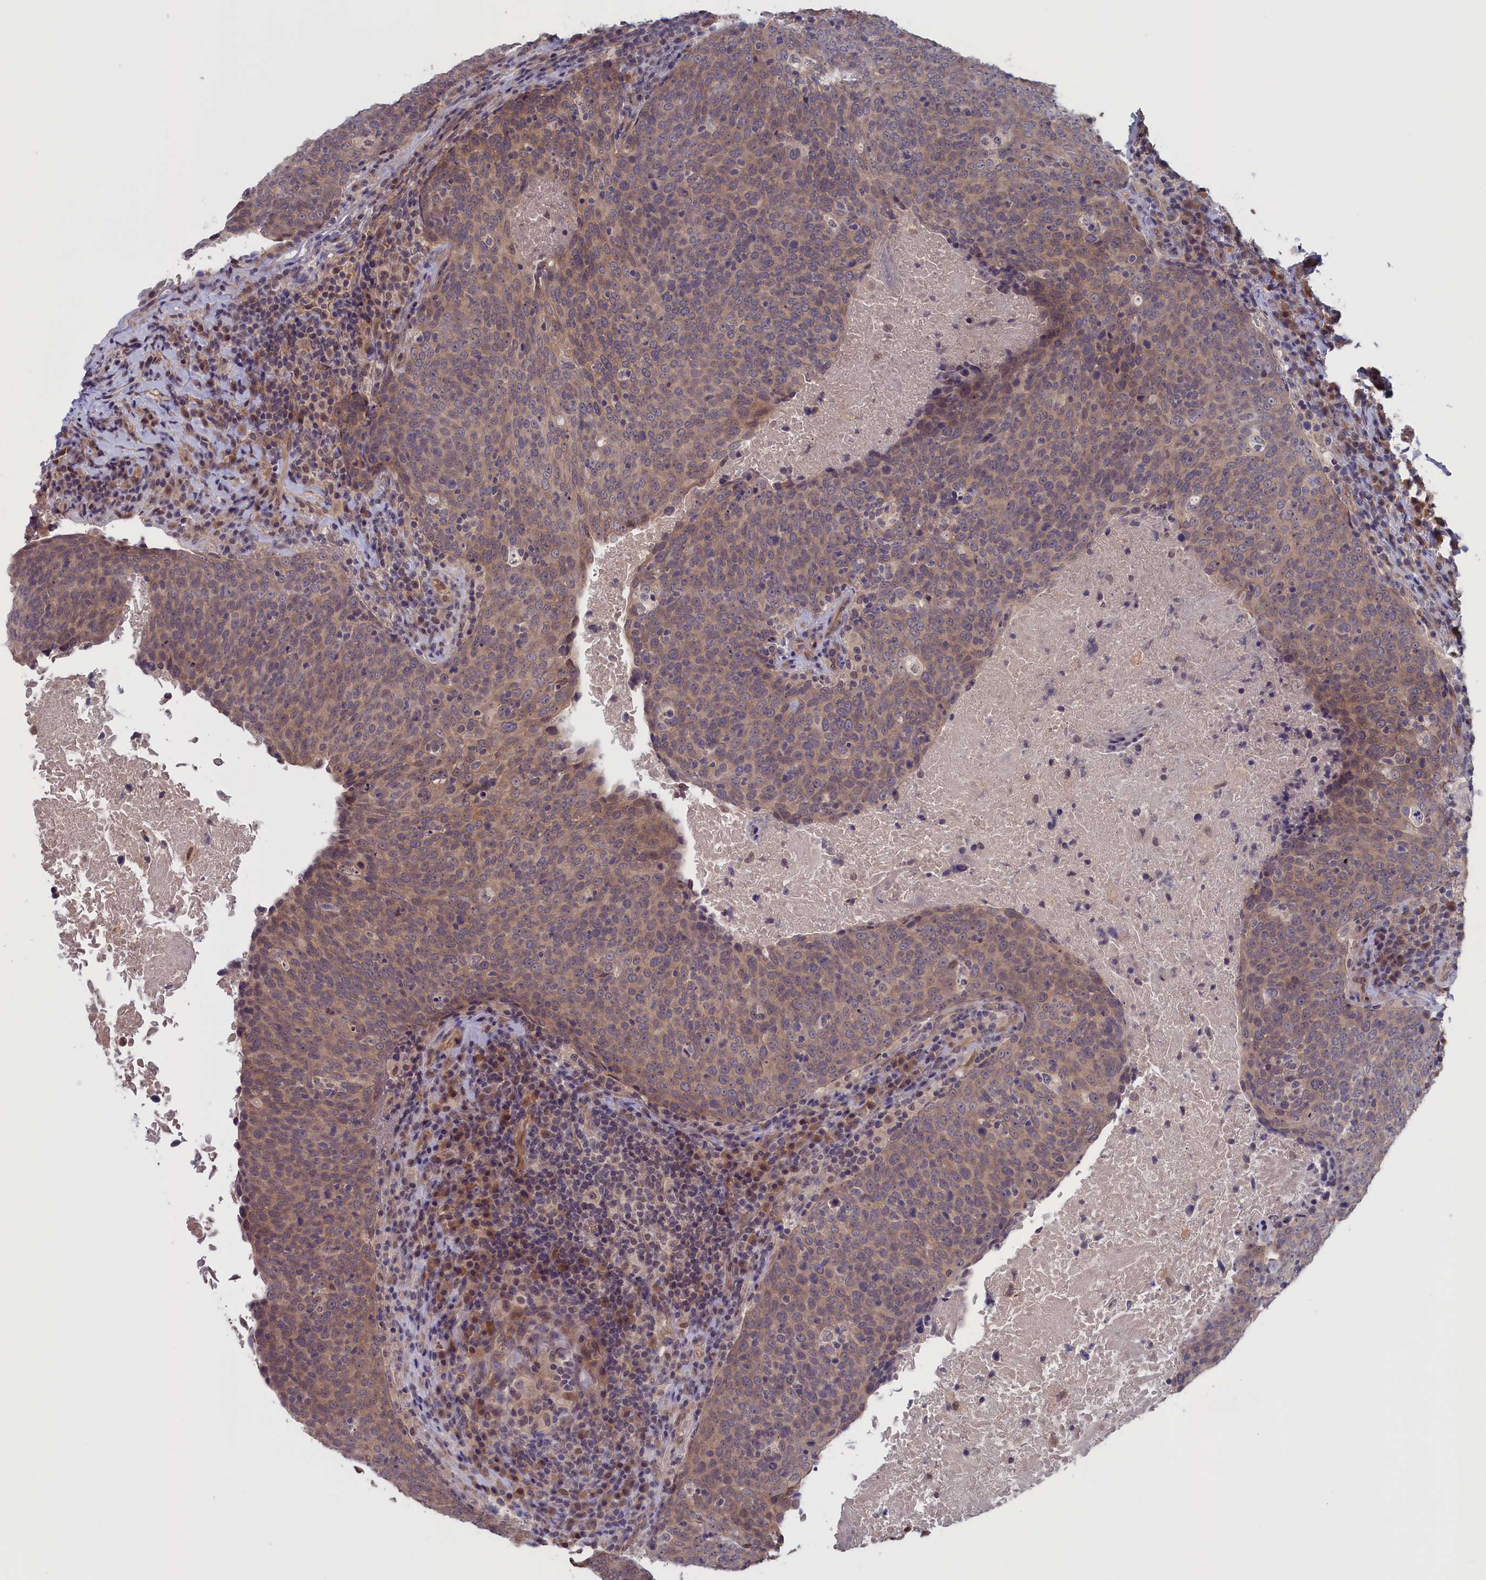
{"staining": {"intensity": "weak", "quantity": "25%-75%", "location": "cytoplasmic/membranous"}, "tissue": "head and neck cancer", "cell_type": "Tumor cells", "image_type": "cancer", "snomed": [{"axis": "morphology", "description": "Squamous cell carcinoma, NOS"}, {"axis": "morphology", "description": "Squamous cell carcinoma, metastatic, NOS"}, {"axis": "topography", "description": "Lymph node"}, {"axis": "topography", "description": "Head-Neck"}], "caption": "Metastatic squamous cell carcinoma (head and neck) tissue reveals weak cytoplasmic/membranous expression in approximately 25%-75% of tumor cells", "gene": "PLP2", "patient": {"sex": "male", "age": 62}}